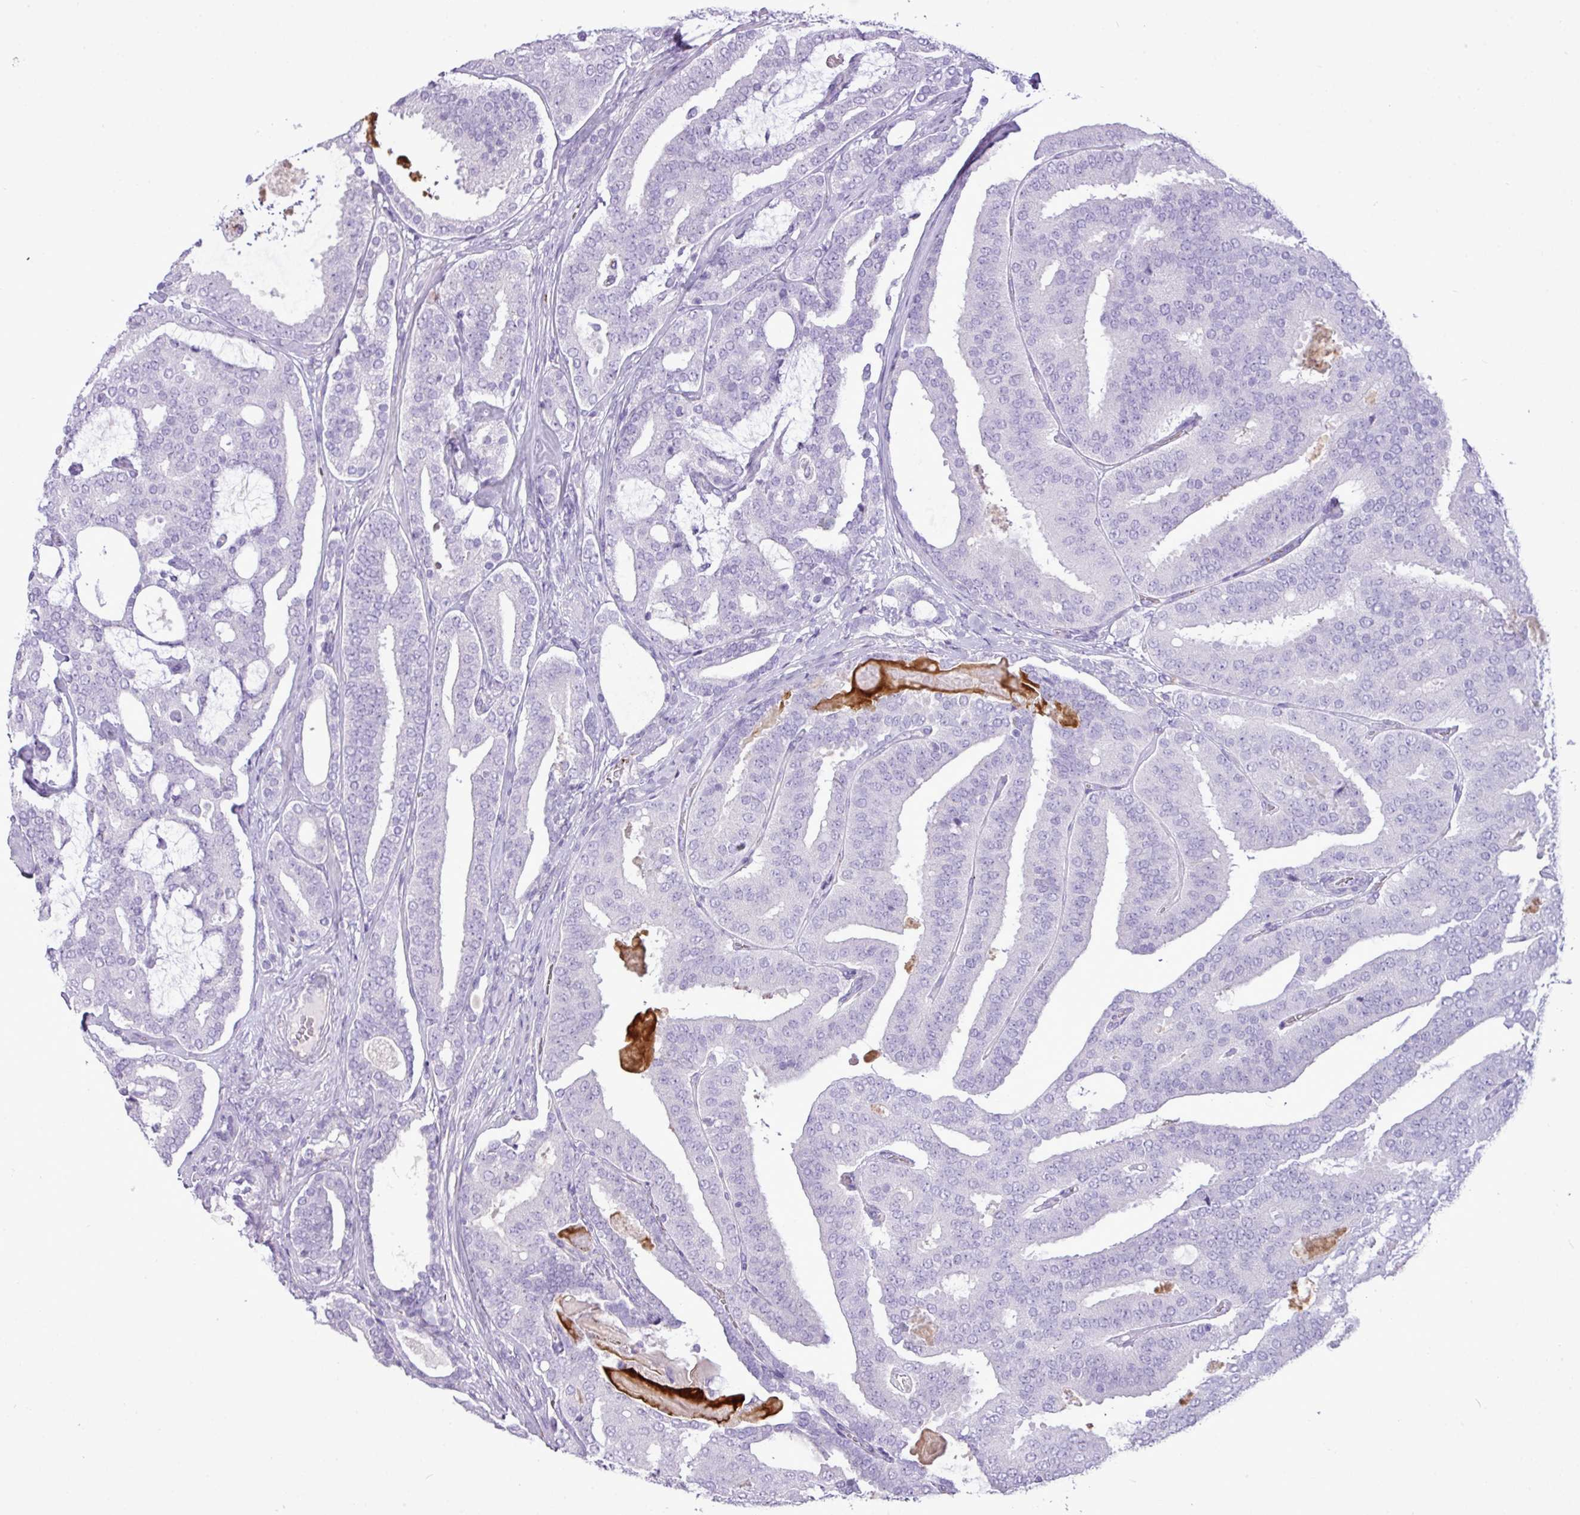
{"staining": {"intensity": "negative", "quantity": "none", "location": "none"}, "tissue": "prostate cancer", "cell_type": "Tumor cells", "image_type": "cancer", "snomed": [{"axis": "morphology", "description": "Adenocarcinoma, High grade"}, {"axis": "topography", "description": "Prostate"}], "caption": "Human high-grade adenocarcinoma (prostate) stained for a protein using IHC demonstrates no positivity in tumor cells.", "gene": "FAM43A", "patient": {"sex": "male", "age": 65}}